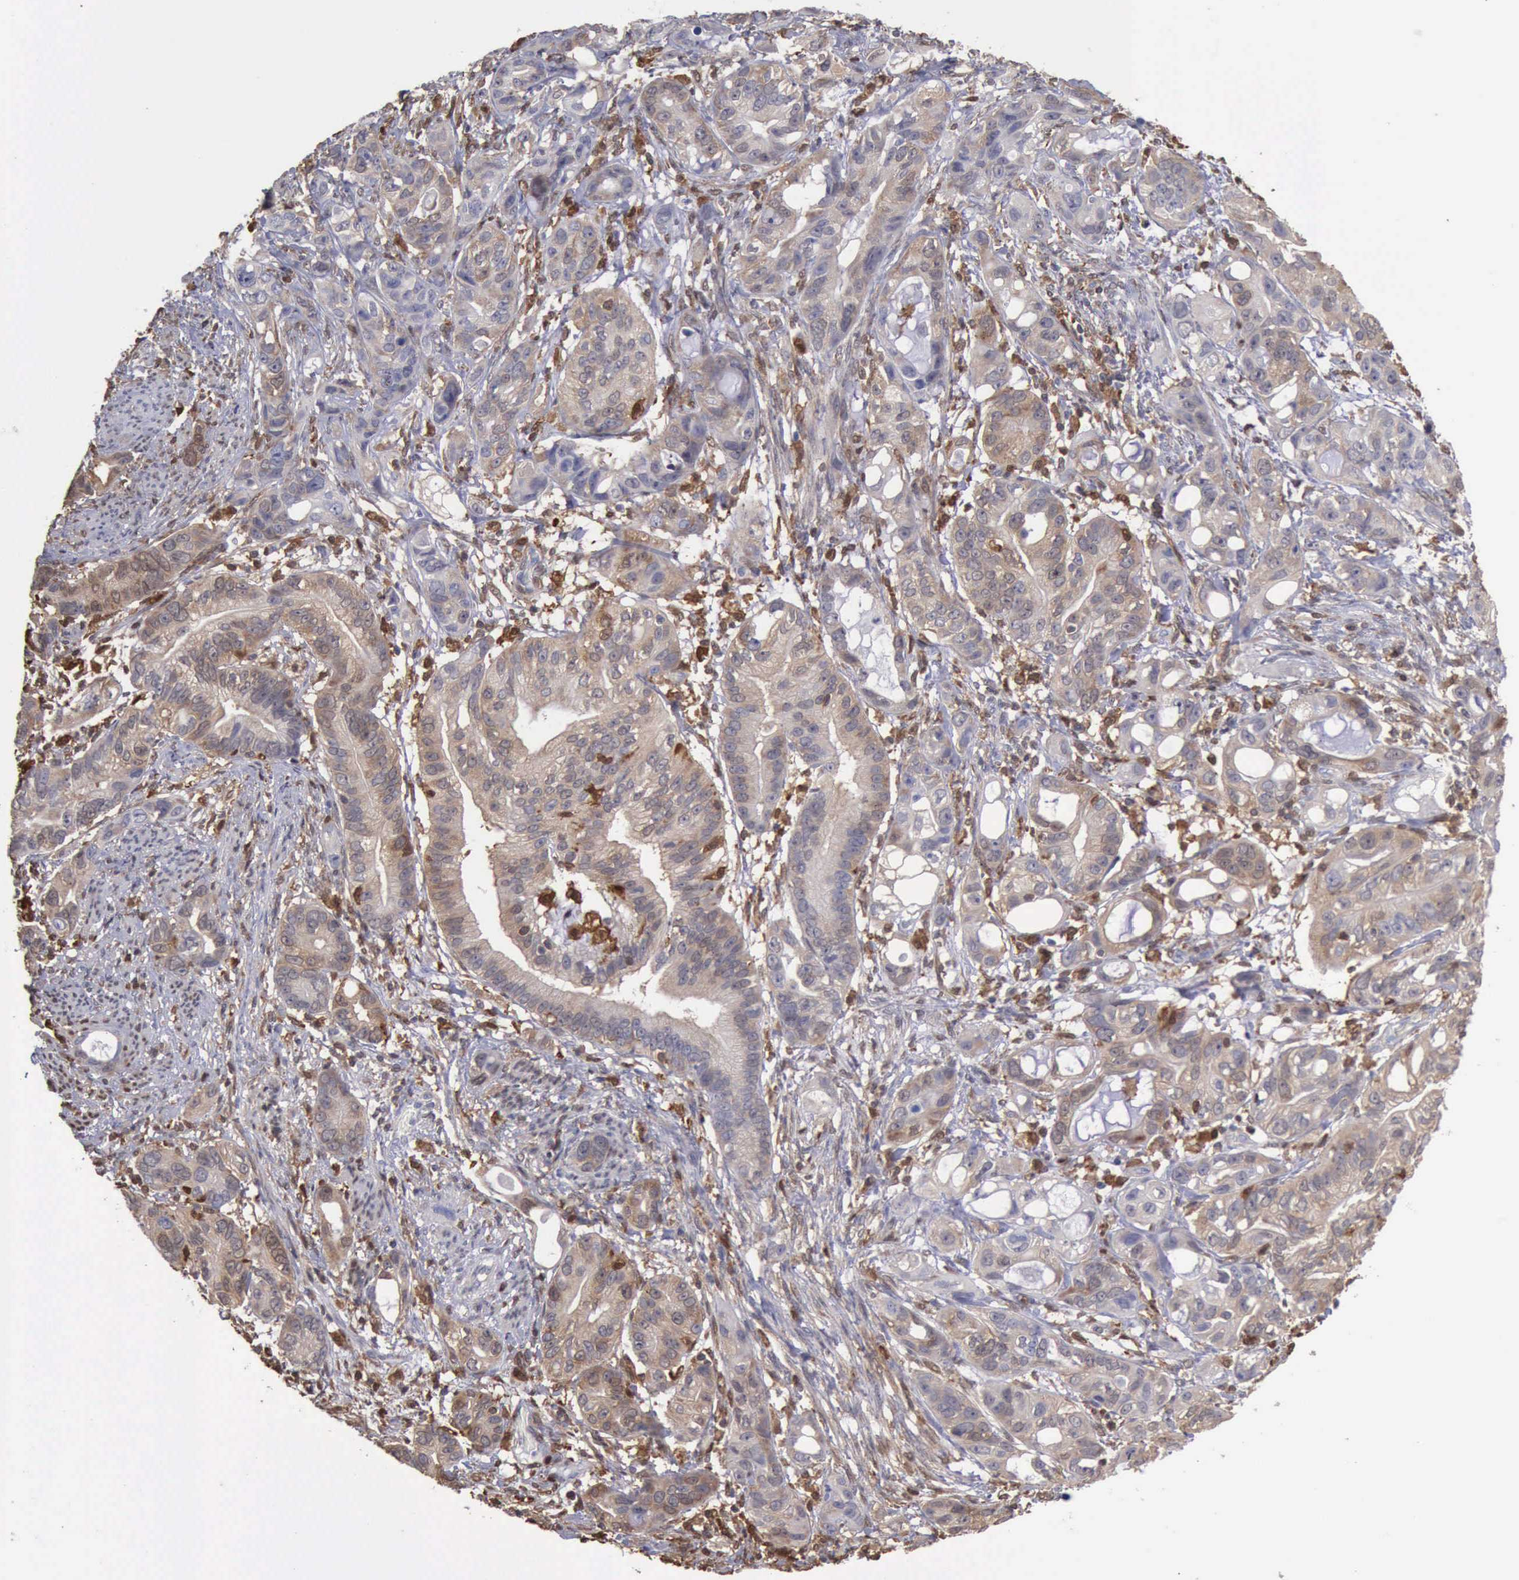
{"staining": {"intensity": "weak", "quantity": "25%-75%", "location": "cytoplasmic/membranous"}, "tissue": "stomach cancer", "cell_type": "Tumor cells", "image_type": "cancer", "snomed": [{"axis": "morphology", "description": "Adenocarcinoma, NOS"}, {"axis": "topography", "description": "Stomach, upper"}], "caption": "Protein expression analysis of adenocarcinoma (stomach) shows weak cytoplasmic/membranous staining in about 25%-75% of tumor cells. (Brightfield microscopy of DAB IHC at high magnification).", "gene": "STAT1", "patient": {"sex": "male", "age": 47}}